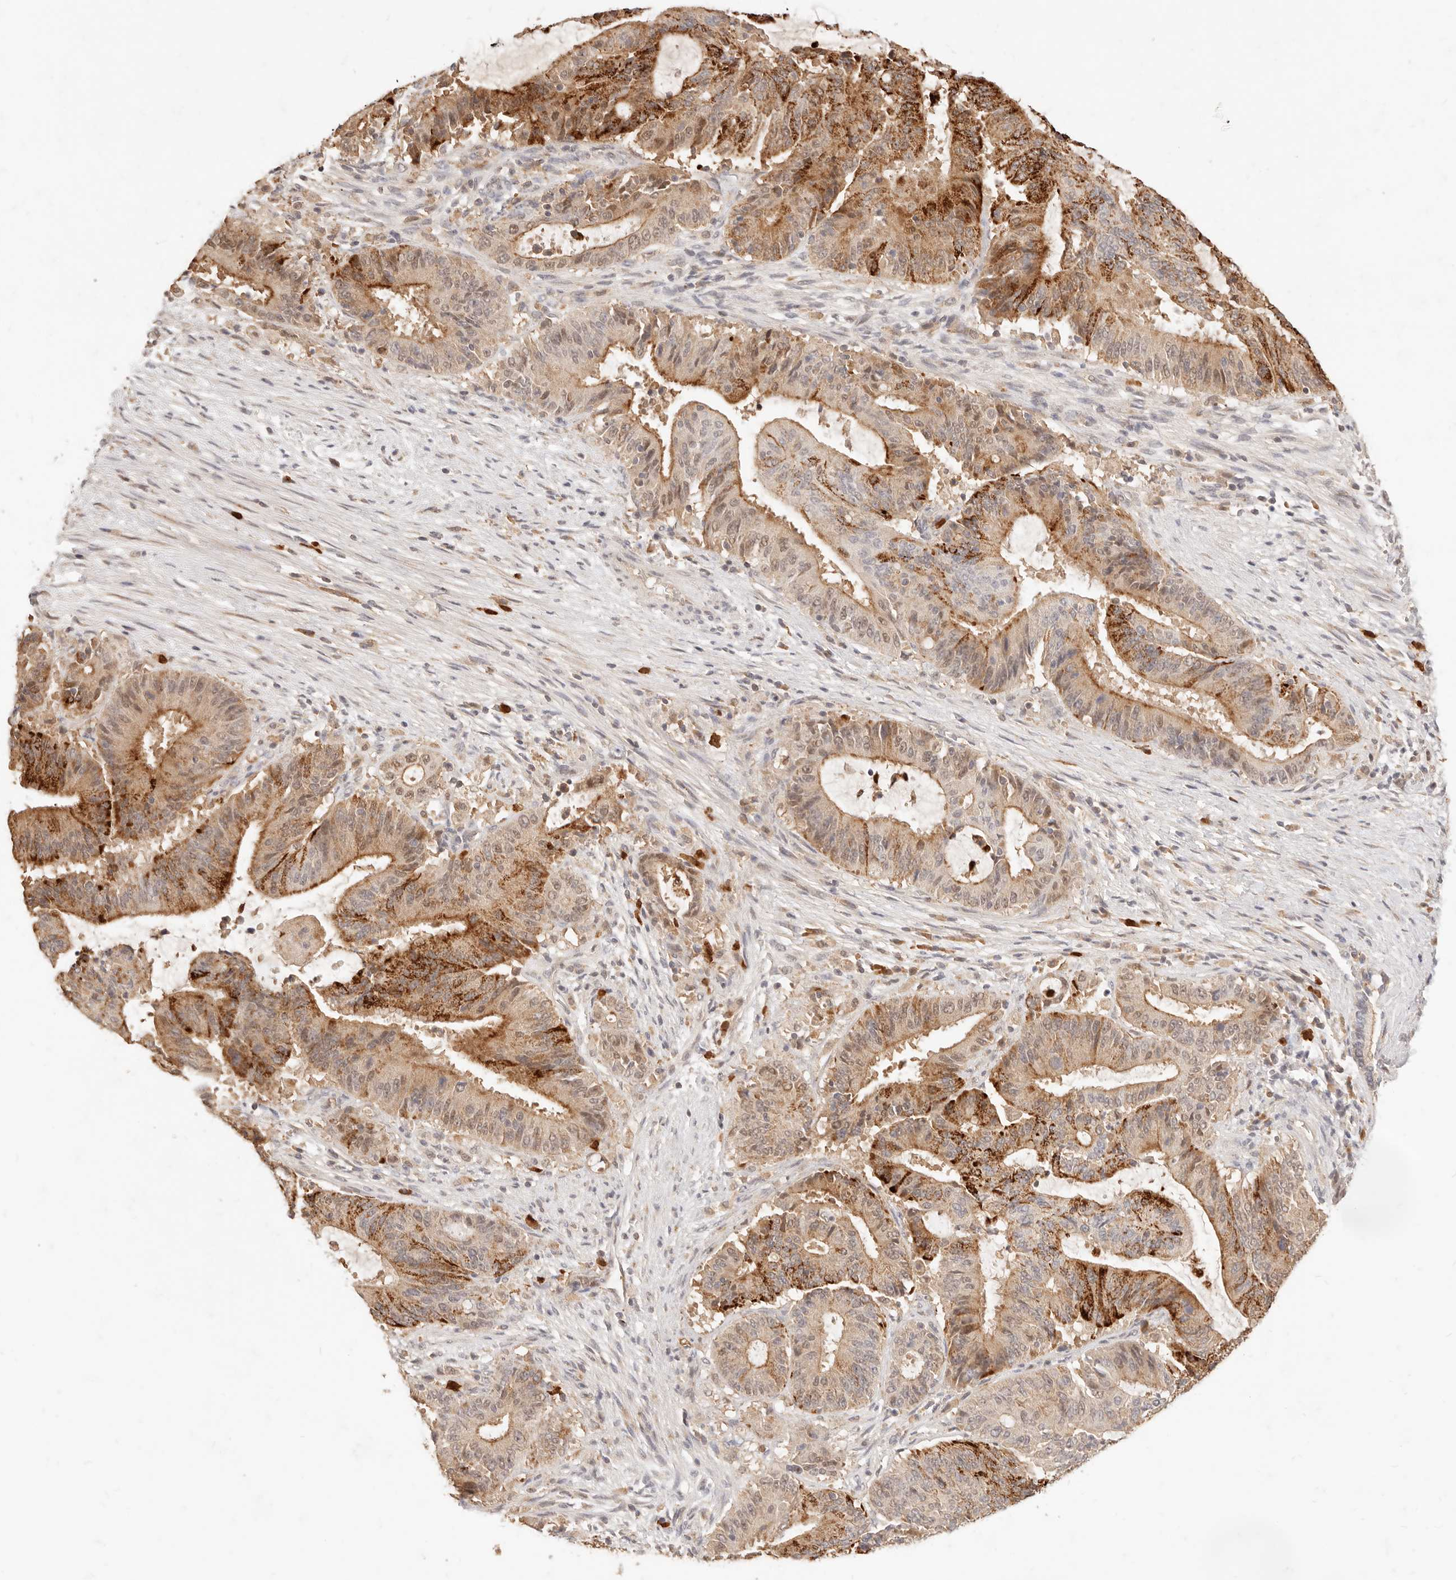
{"staining": {"intensity": "strong", "quantity": ">75%", "location": "cytoplasmic/membranous"}, "tissue": "liver cancer", "cell_type": "Tumor cells", "image_type": "cancer", "snomed": [{"axis": "morphology", "description": "Normal tissue, NOS"}, {"axis": "morphology", "description": "Cholangiocarcinoma"}, {"axis": "topography", "description": "Liver"}, {"axis": "topography", "description": "Peripheral nerve tissue"}], "caption": "Protein staining displays strong cytoplasmic/membranous positivity in approximately >75% of tumor cells in liver cancer (cholangiocarcinoma). Nuclei are stained in blue.", "gene": "TMTC2", "patient": {"sex": "female", "age": 73}}